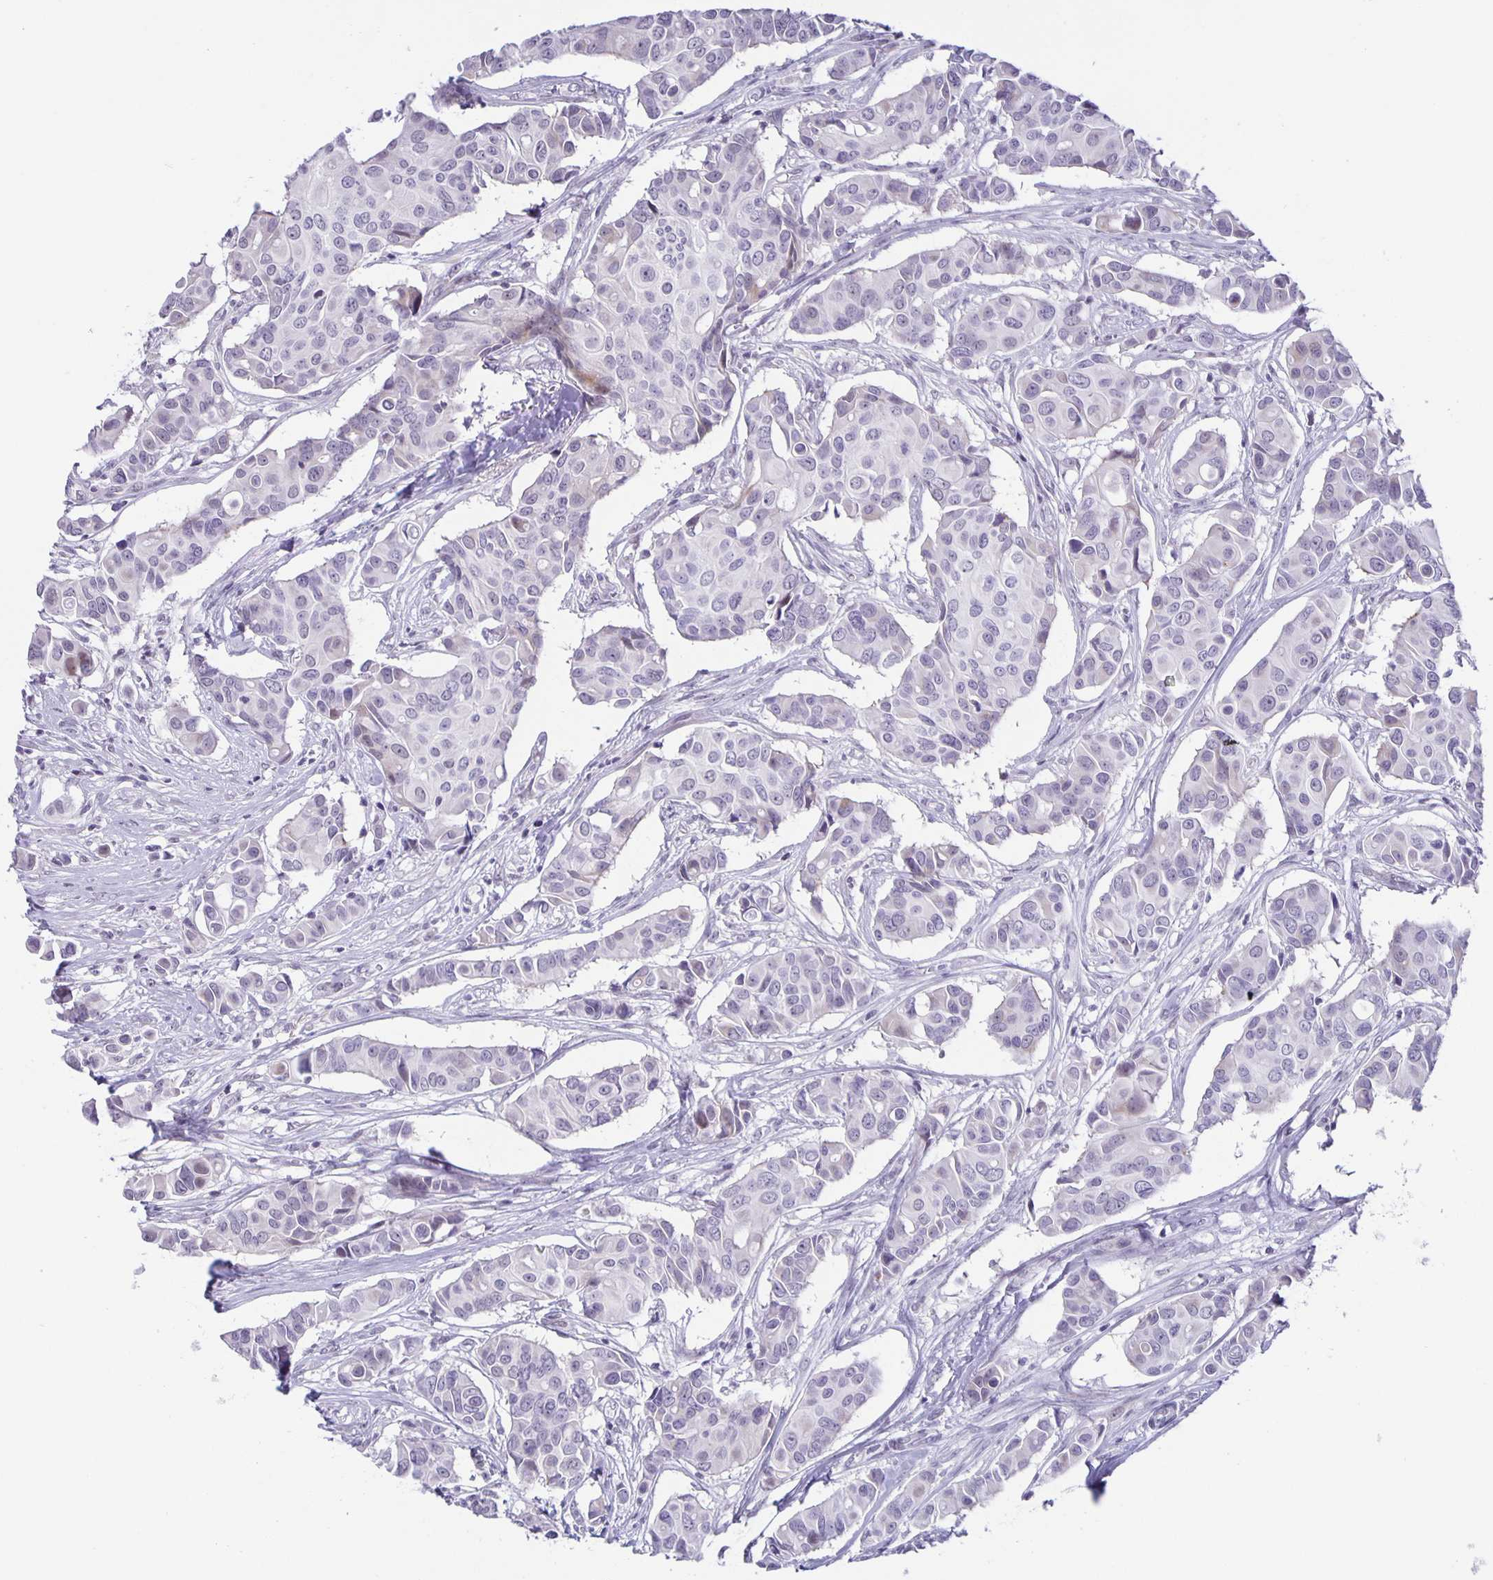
{"staining": {"intensity": "negative", "quantity": "none", "location": "none"}, "tissue": "breast cancer", "cell_type": "Tumor cells", "image_type": "cancer", "snomed": [{"axis": "morphology", "description": "Normal tissue, NOS"}, {"axis": "morphology", "description": "Duct carcinoma"}, {"axis": "topography", "description": "Skin"}, {"axis": "topography", "description": "Breast"}], "caption": "This is an immunohistochemistry image of human invasive ductal carcinoma (breast). There is no positivity in tumor cells.", "gene": "PHRF1", "patient": {"sex": "female", "age": 54}}